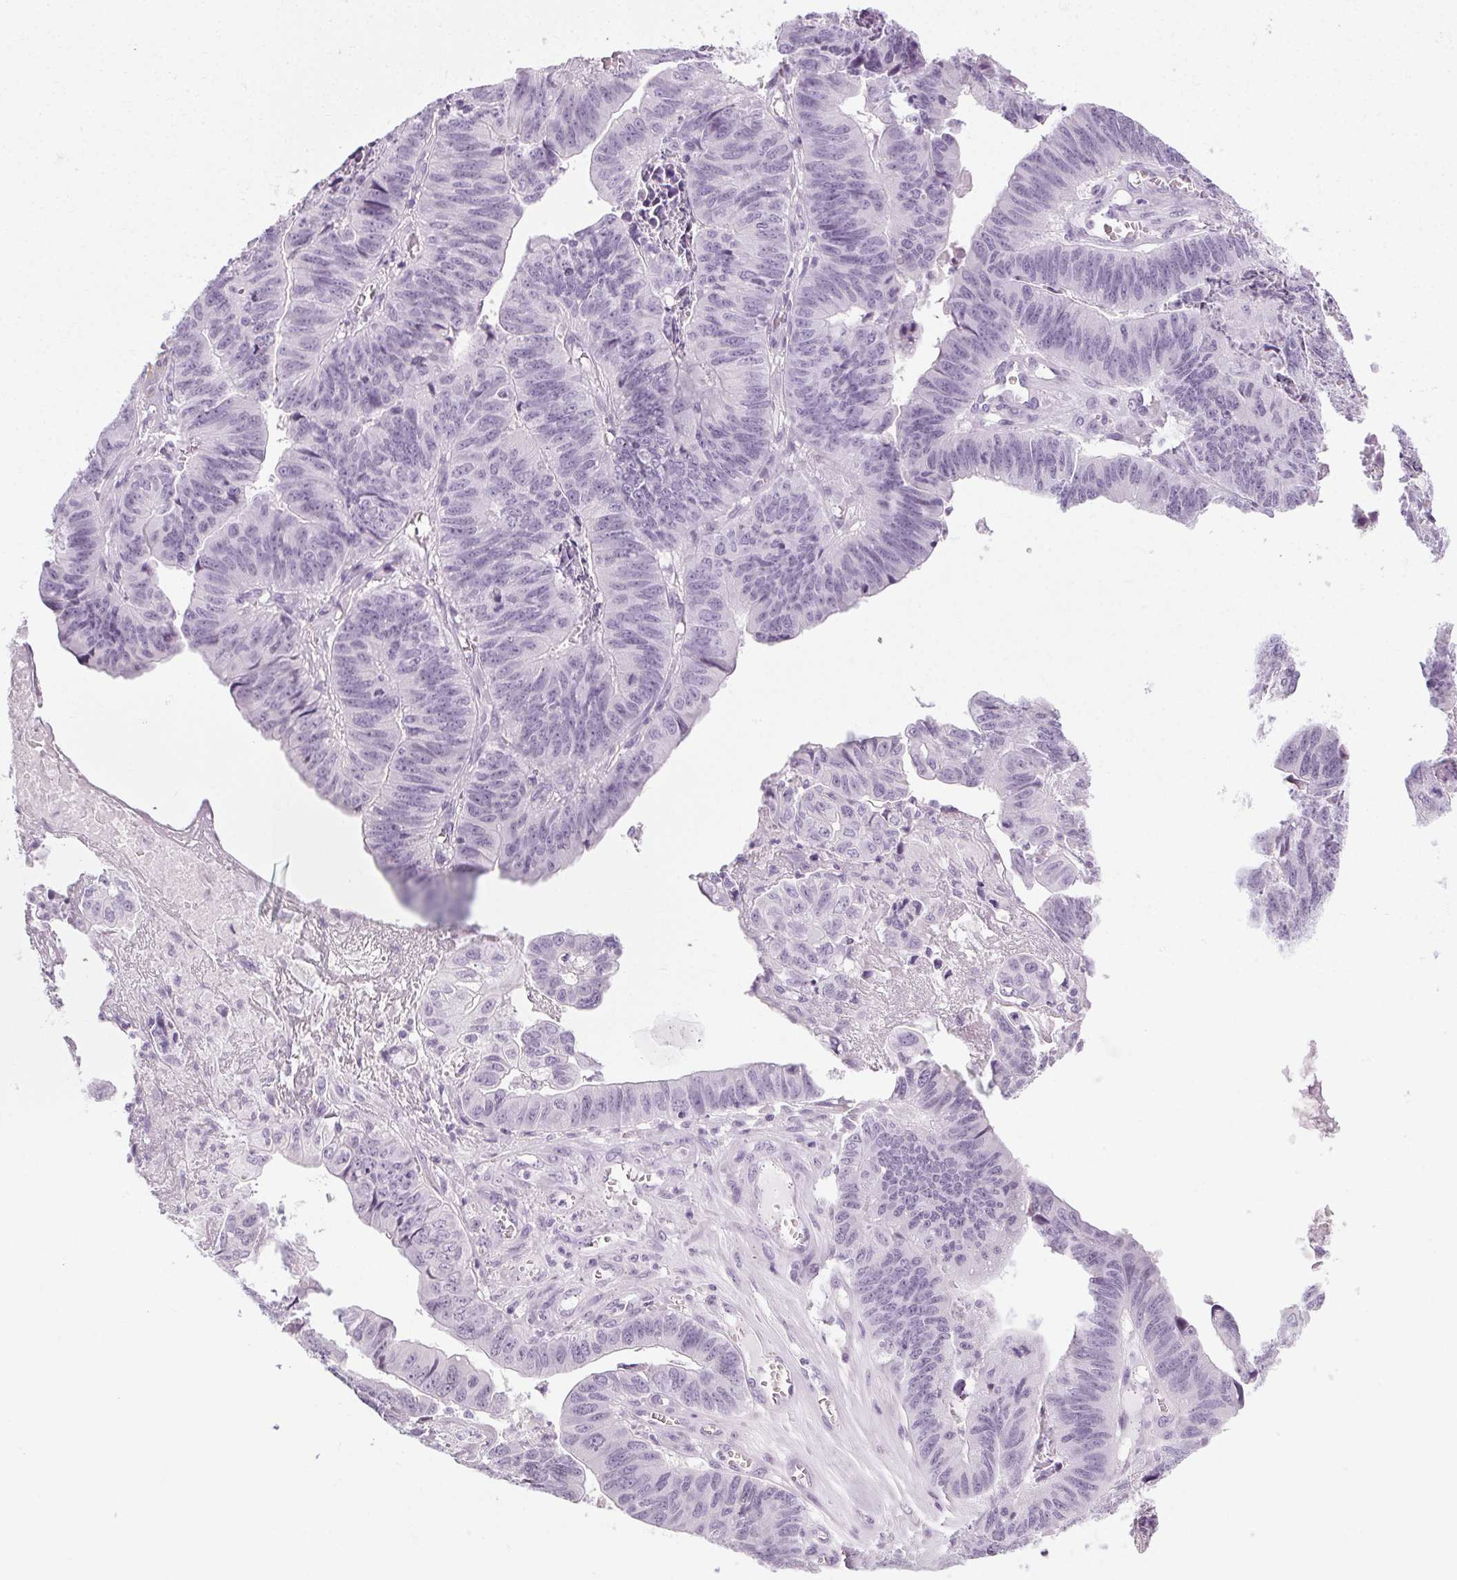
{"staining": {"intensity": "negative", "quantity": "none", "location": "none"}, "tissue": "stomach cancer", "cell_type": "Tumor cells", "image_type": "cancer", "snomed": [{"axis": "morphology", "description": "Adenocarcinoma, NOS"}, {"axis": "topography", "description": "Stomach, lower"}], "caption": "Immunohistochemistry (IHC) of human stomach cancer displays no positivity in tumor cells.", "gene": "POMC", "patient": {"sex": "male", "age": 77}}